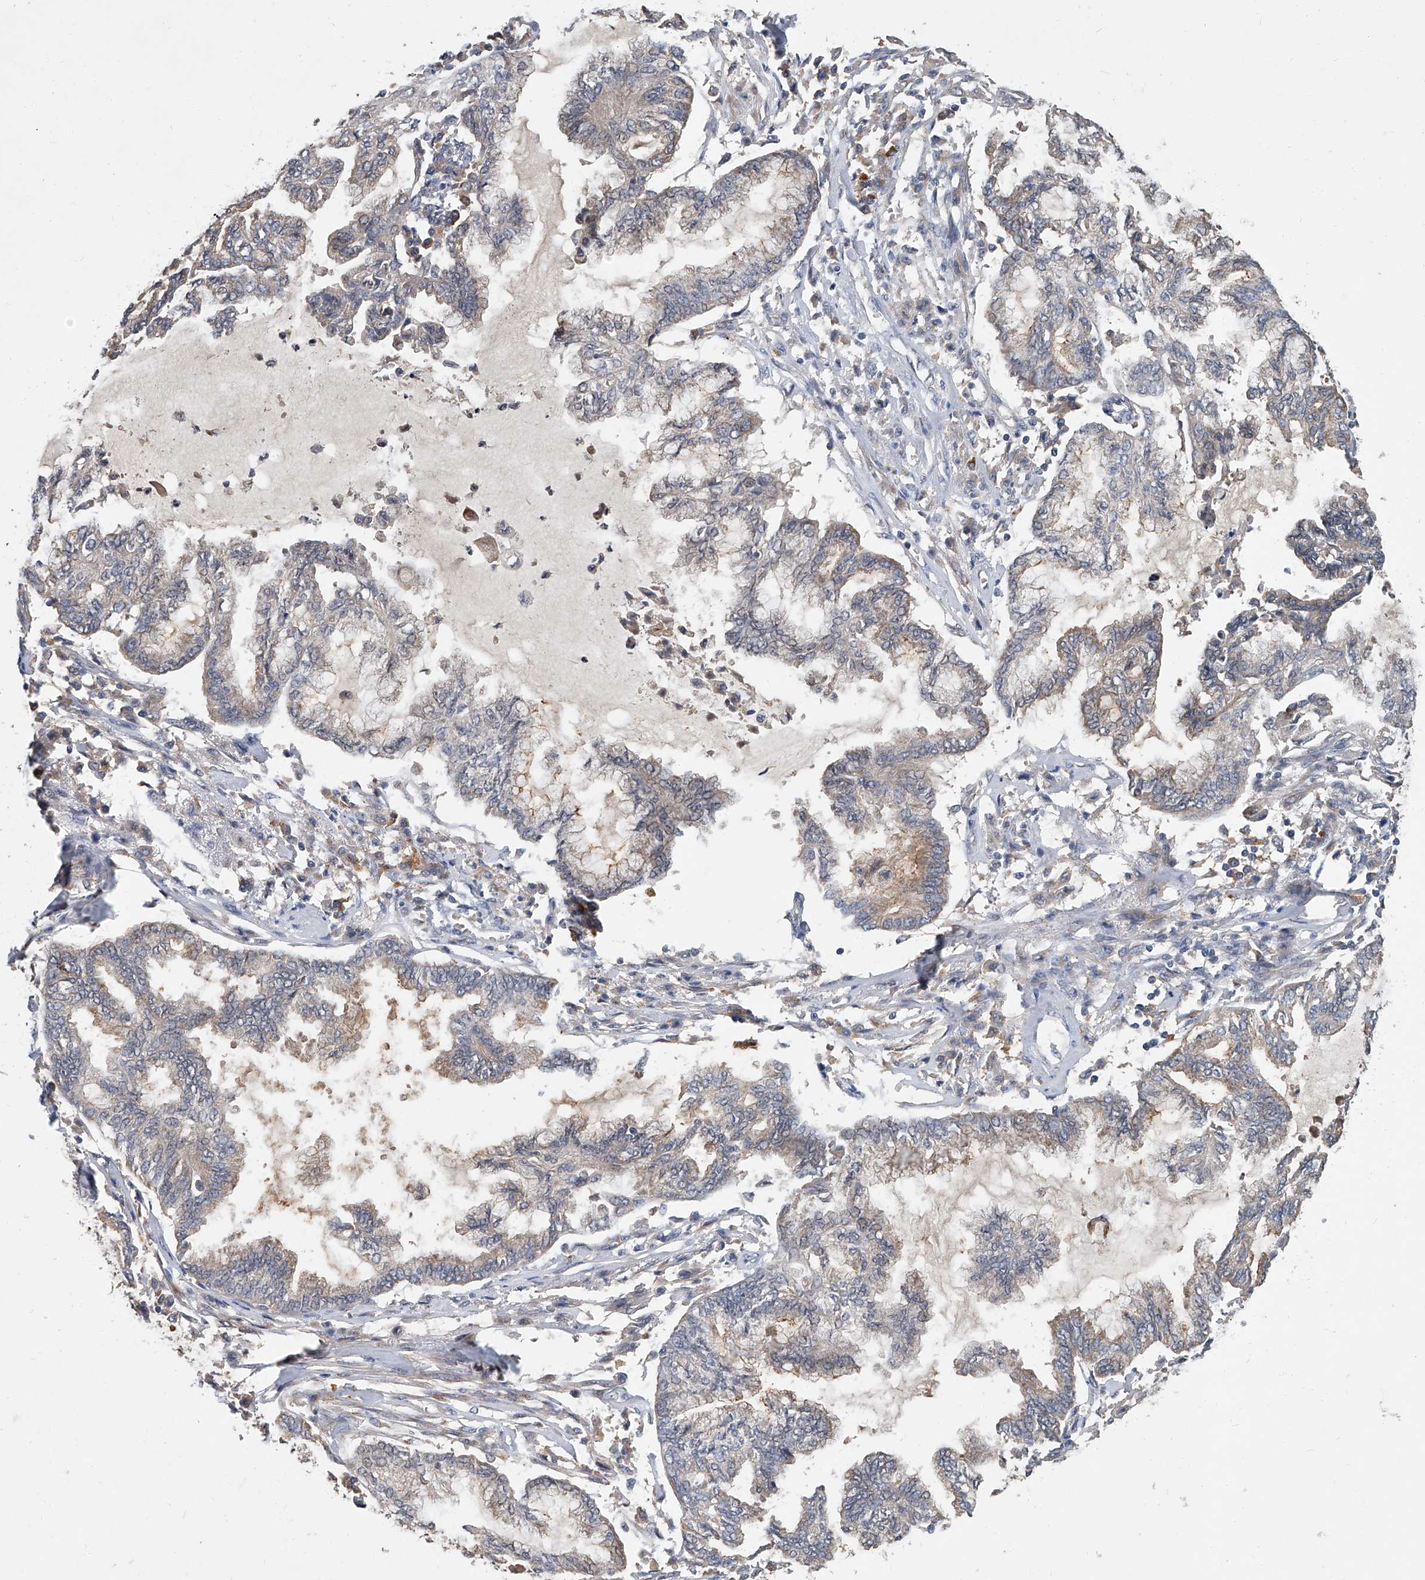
{"staining": {"intensity": "weak", "quantity": "25%-75%", "location": "cytoplasmic/membranous"}, "tissue": "endometrial cancer", "cell_type": "Tumor cells", "image_type": "cancer", "snomed": [{"axis": "morphology", "description": "Adenocarcinoma, NOS"}, {"axis": "topography", "description": "Endometrium"}], "caption": "This is a histology image of immunohistochemistry staining of endometrial adenocarcinoma, which shows weak positivity in the cytoplasmic/membranous of tumor cells.", "gene": "JAG2", "patient": {"sex": "female", "age": 86}}